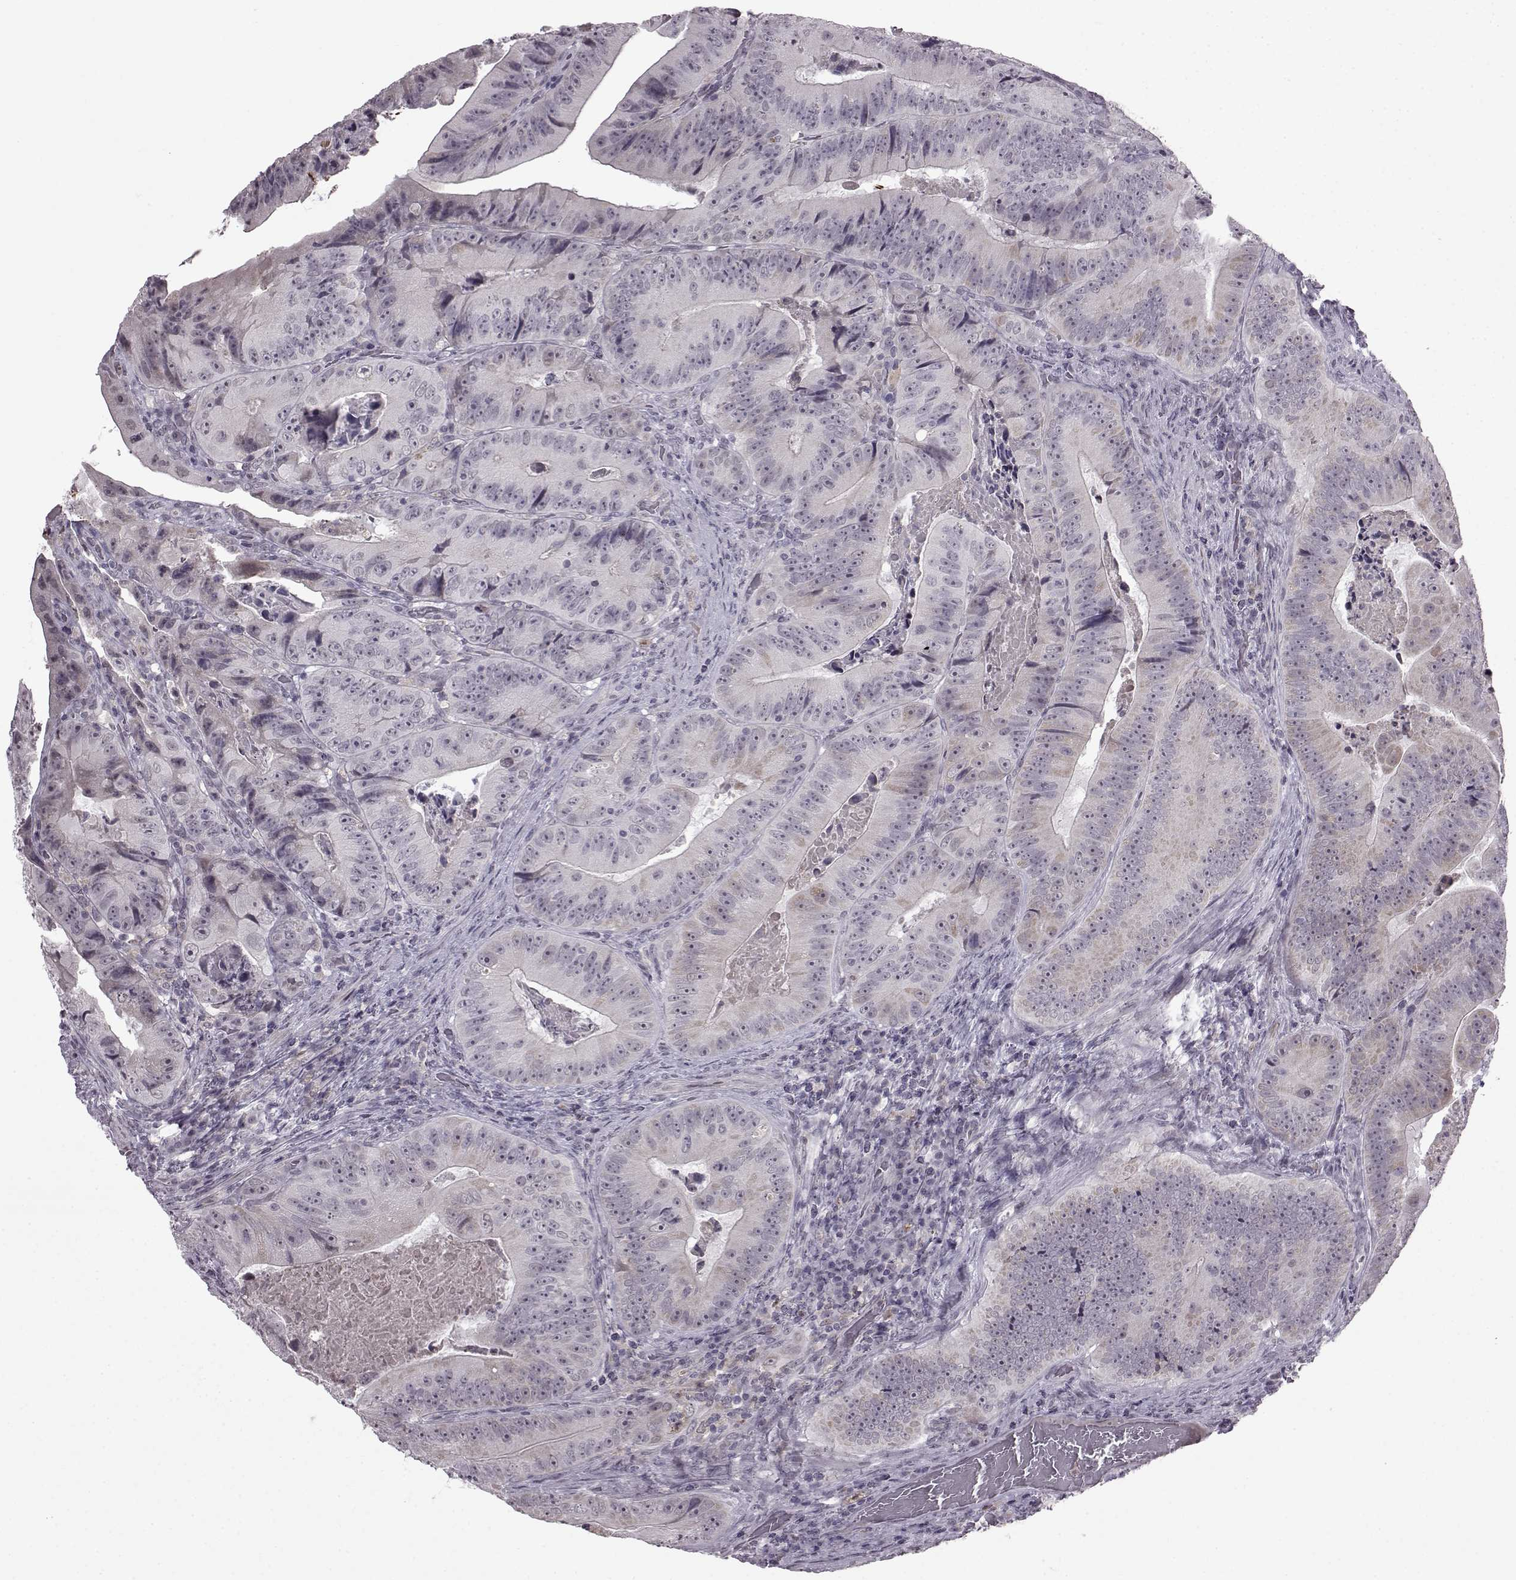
{"staining": {"intensity": "negative", "quantity": "none", "location": "none"}, "tissue": "colorectal cancer", "cell_type": "Tumor cells", "image_type": "cancer", "snomed": [{"axis": "morphology", "description": "Adenocarcinoma, NOS"}, {"axis": "topography", "description": "Colon"}], "caption": "Colorectal cancer (adenocarcinoma) stained for a protein using immunohistochemistry (IHC) reveals no staining tumor cells.", "gene": "SLC28A2", "patient": {"sex": "female", "age": 86}}